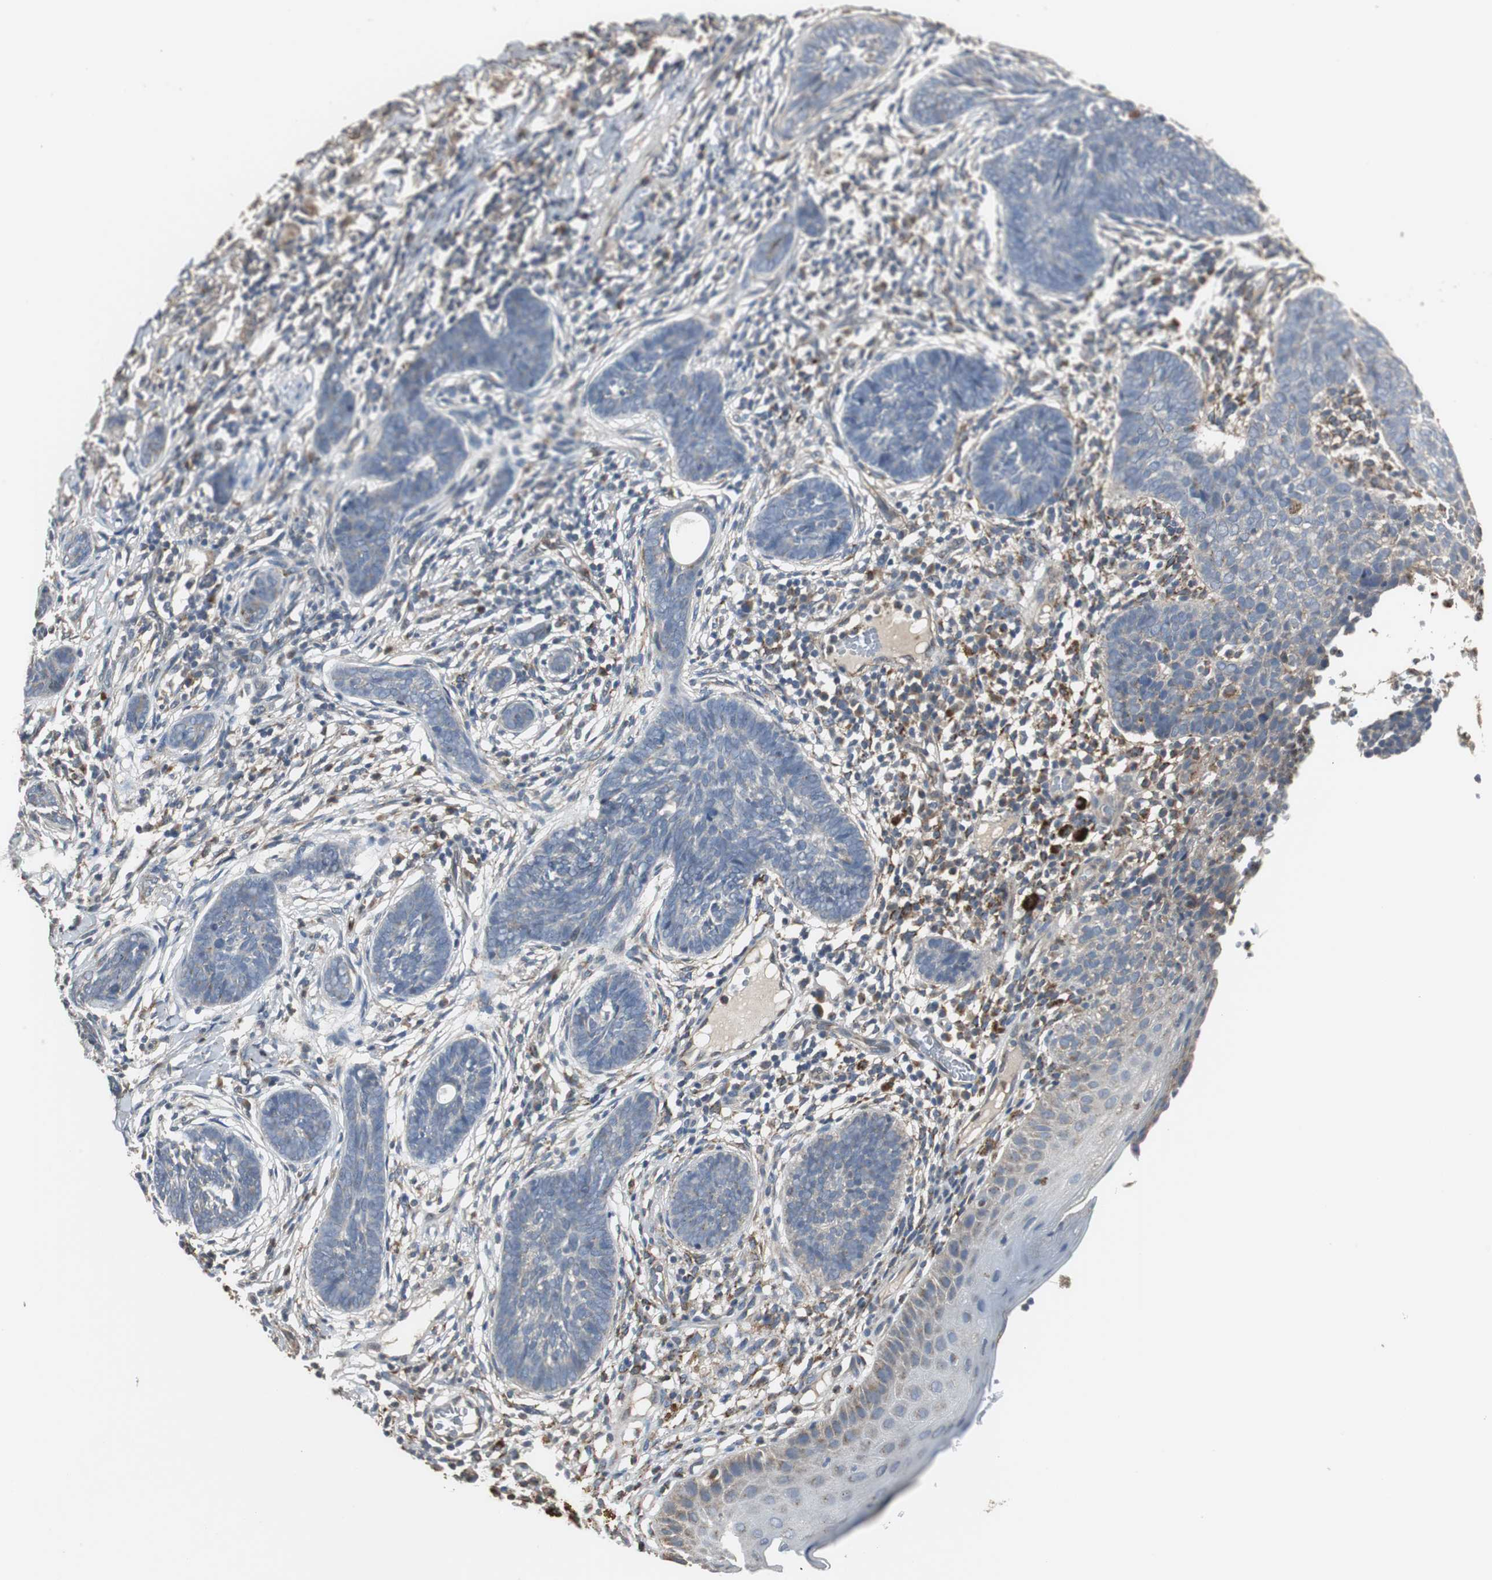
{"staining": {"intensity": "weak", "quantity": "25%-75%", "location": "cytoplasmic/membranous"}, "tissue": "skin cancer", "cell_type": "Tumor cells", "image_type": "cancer", "snomed": [{"axis": "morphology", "description": "Normal tissue, NOS"}, {"axis": "morphology", "description": "Basal cell carcinoma"}, {"axis": "topography", "description": "Skin"}], "caption": "High-power microscopy captured an IHC photomicrograph of skin cancer, revealing weak cytoplasmic/membranous positivity in about 25%-75% of tumor cells.", "gene": "JTB", "patient": {"sex": "male", "age": 87}}